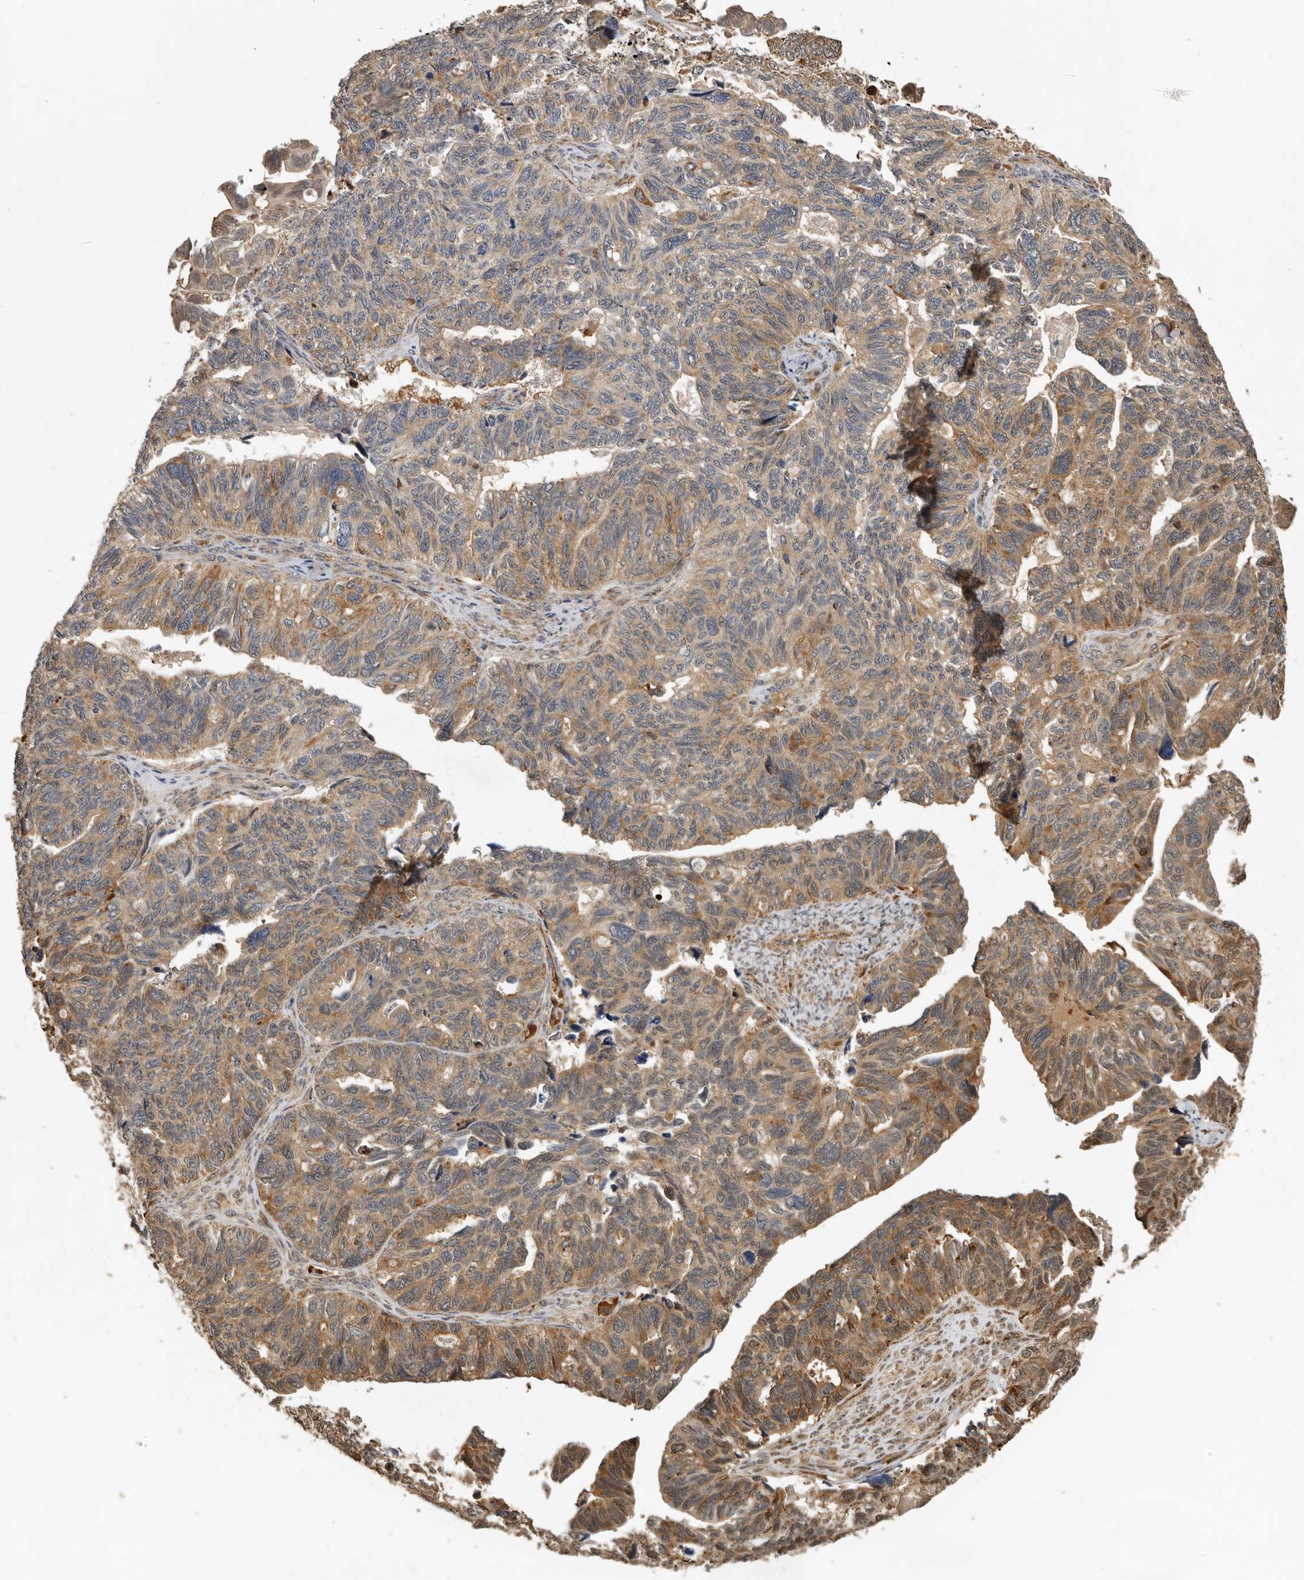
{"staining": {"intensity": "moderate", "quantity": ">75%", "location": "cytoplasmic/membranous"}, "tissue": "ovarian cancer", "cell_type": "Tumor cells", "image_type": "cancer", "snomed": [{"axis": "morphology", "description": "Cystadenocarcinoma, serous, NOS"}, {"axis": "topography", "description": "Ovary"}], "caption": "High-power microscopy captured an IHC micrograph of serous cystadenocarcinoma (ovarian), revealing moderate cytoplasmic/membranous positivity in approximately >75% of tumor cells.", "gene": "RNF157", "patient": {"sex": "female", "age": 79}}